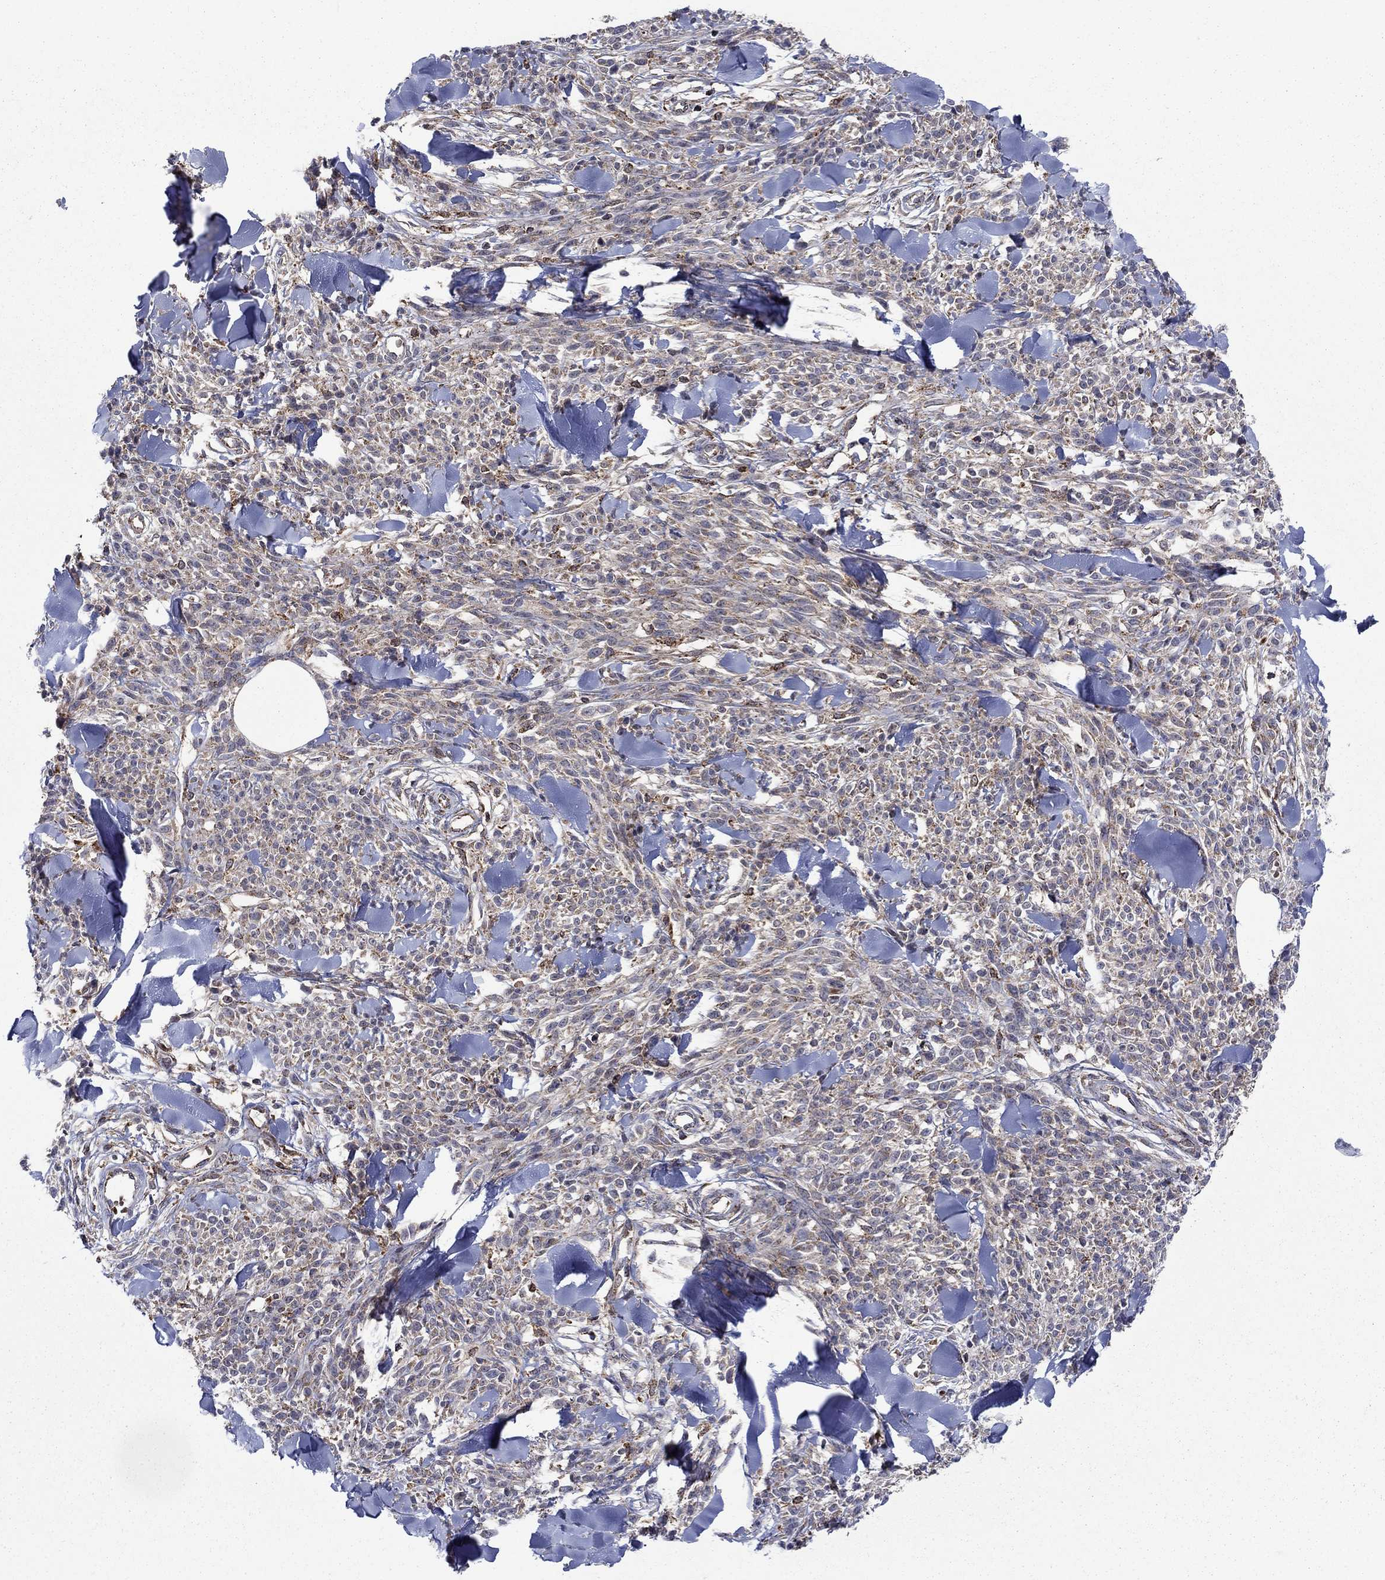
{"staining": {"intensity": "moderate", "quantity": "<25%", "location": "cytoplasmic/membranous"}, "tissue": "melanoma", "cell_type": "Tumor cells", "image_type": "cancer", "snomed": [{"axis": "morphology", "description": "Malignant melanoma, NOS"}, {"axis": "topography", "description": "Skin"}, {"axis": "topography", "description": "Skin of trunk"}], "caption": "Protein expression analysis of human malignant melanoma reveals moderate cytoplasmic/membranous expression in about <25% of tumor cells.", "gene": "RNF19B", "patient": {"sex": "male", "age": 74}}